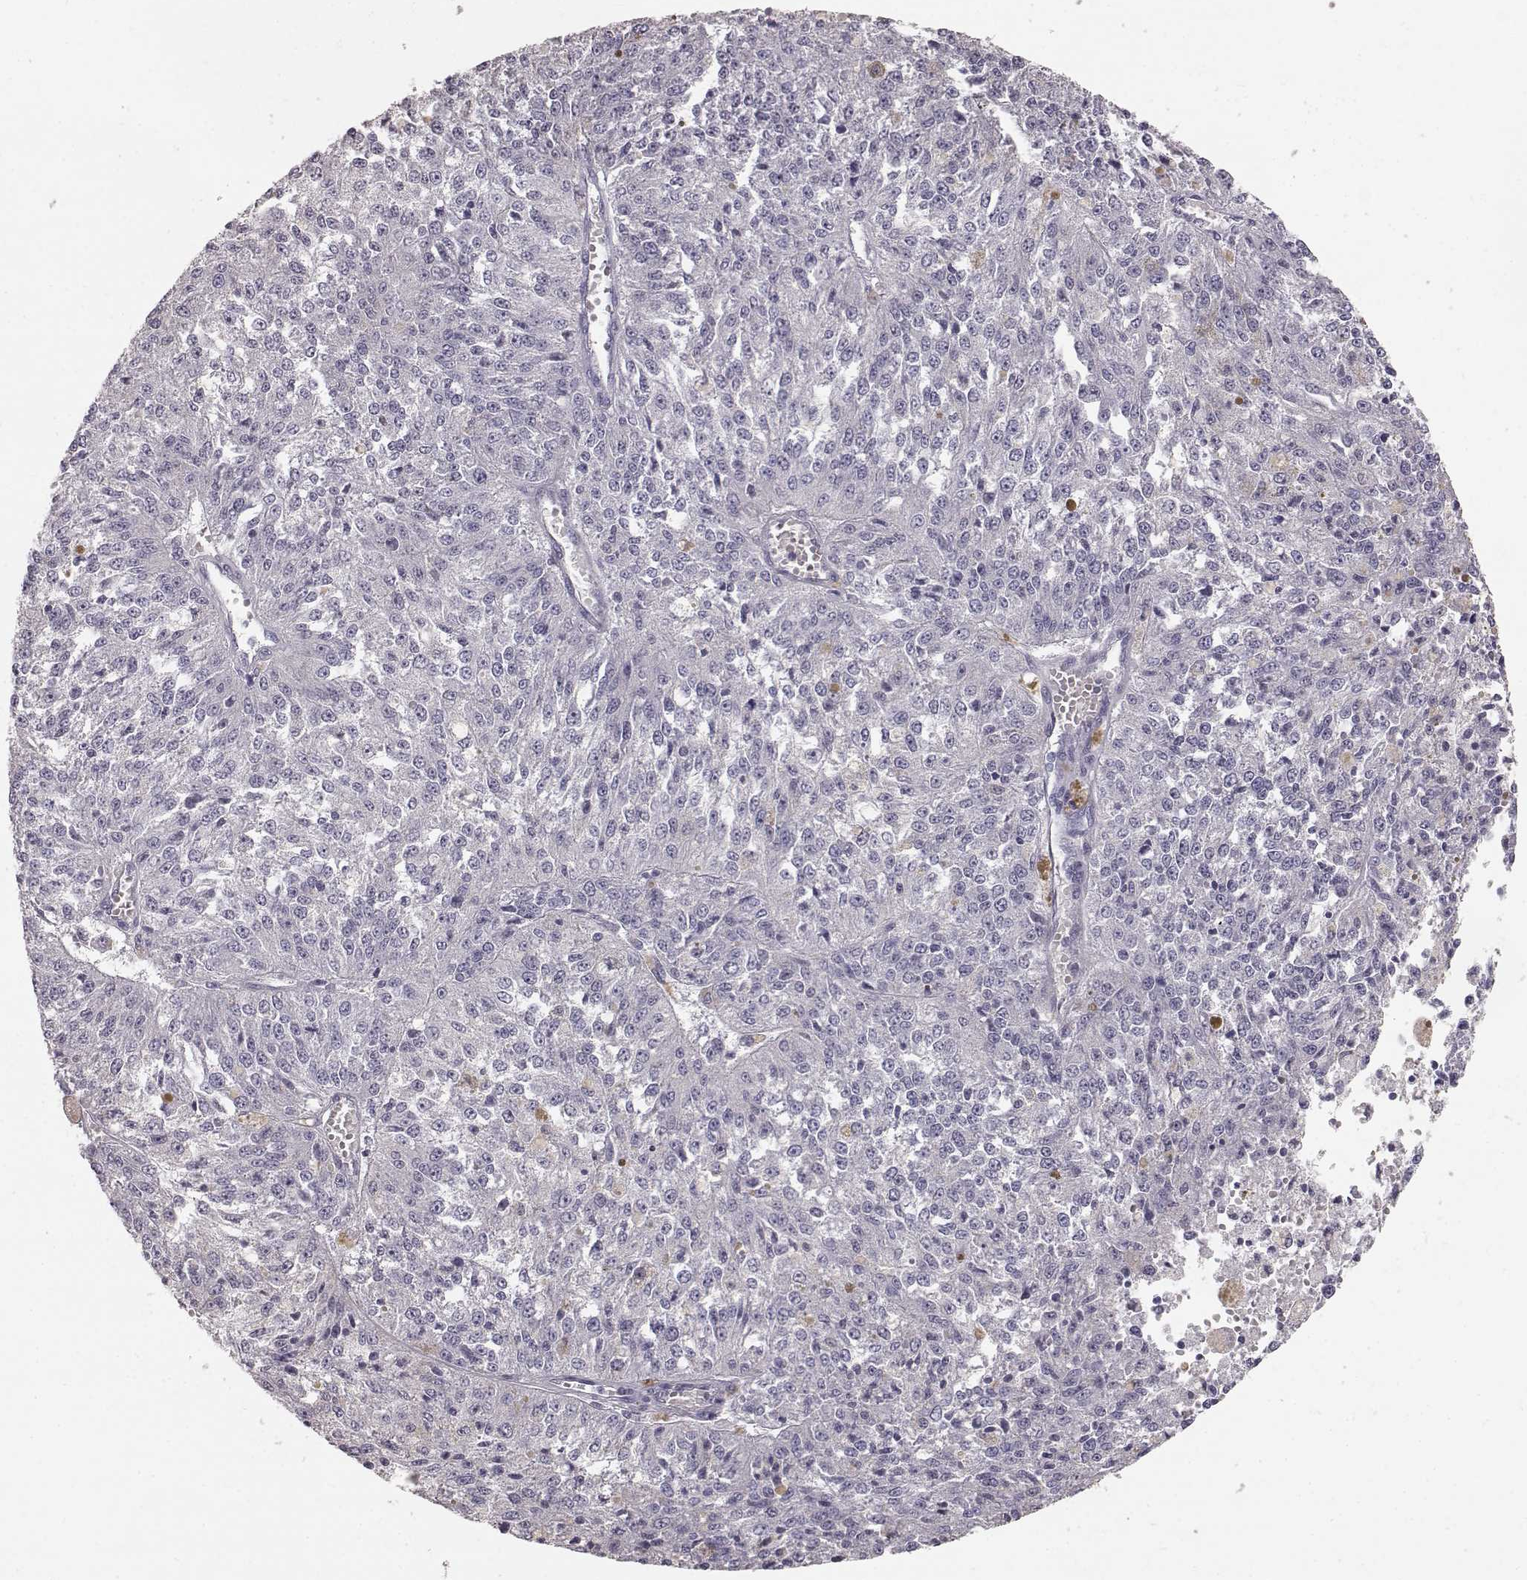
{"staining": {"intensity": "negative", "quantity": "none", "location": "none"}, "tissue": "melanoma", "cell_type": "Tumor cells", "image_type": "cancer", "snomed": [{"axis": "morphology", "description": "Malignant melanoma, Metastatic site"}, {"axis": "topography", "description": "Lymph node"}], "caption": "Immunohistochemistry of melanoma exhibits no positivity in tumor cells.", "gene": "KRT33A", "patient": {"sex": "female", "age": 64}}